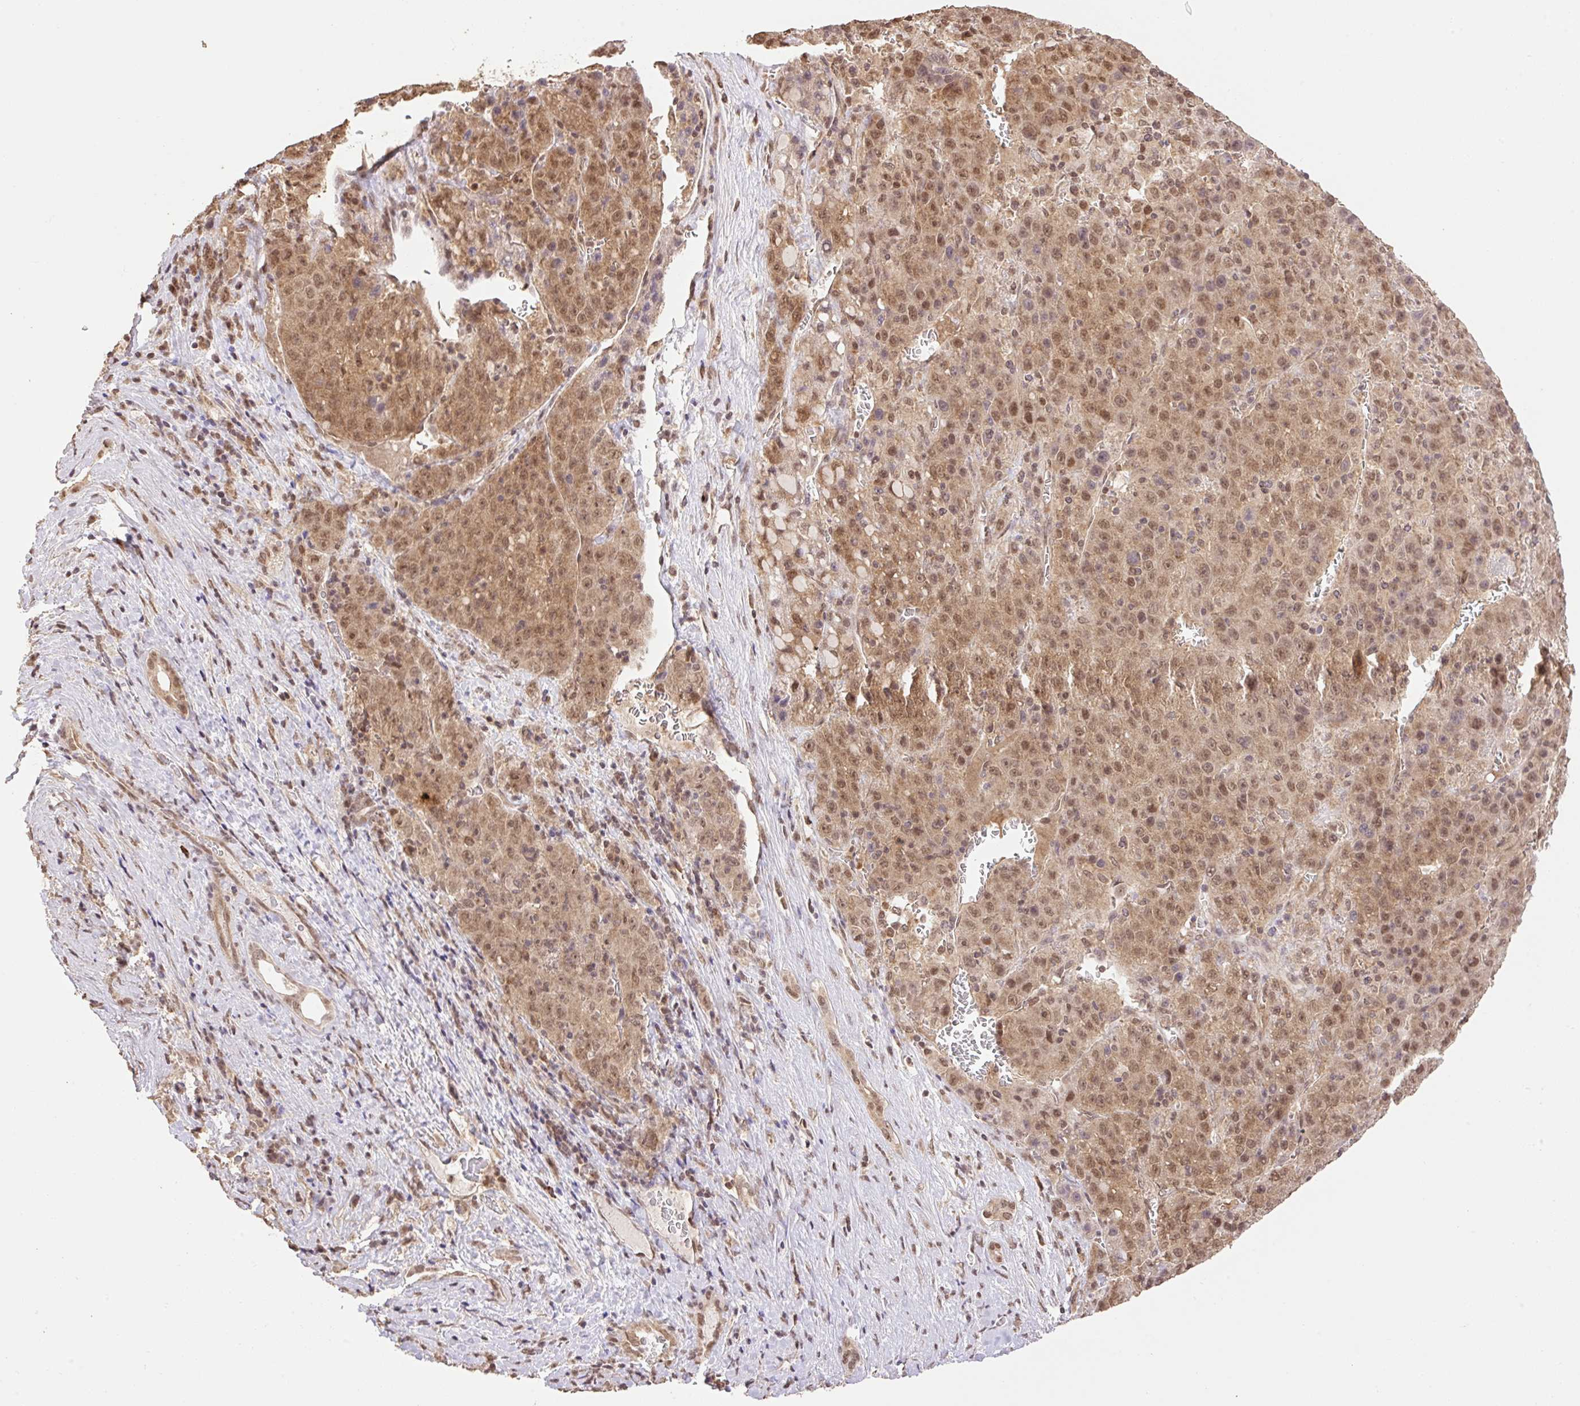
{"staining": {"intensity": "moderate", "quantity": ">75%", "location": "cytoplasmic/membranous,nuclear"}, "tissue": "liver cancer", "cell_type": "Tumor cells", "image_type": "cancer", "snomed": [{"axis": "morphology", "description": "Carcinoma, Hepatocellular, NOS"}, {"axis": "topography", "description": "Liver"}], "caption": "This histopathology image demonstrates IHC staining of human liver hepatocellular carcinoma, with medium moderate cytoplasmic/membranous and nuclear positivity in approximately >75% of tumor cells.", "gene": "VPS25", "patient": {"sex": "female", "age": 53}}